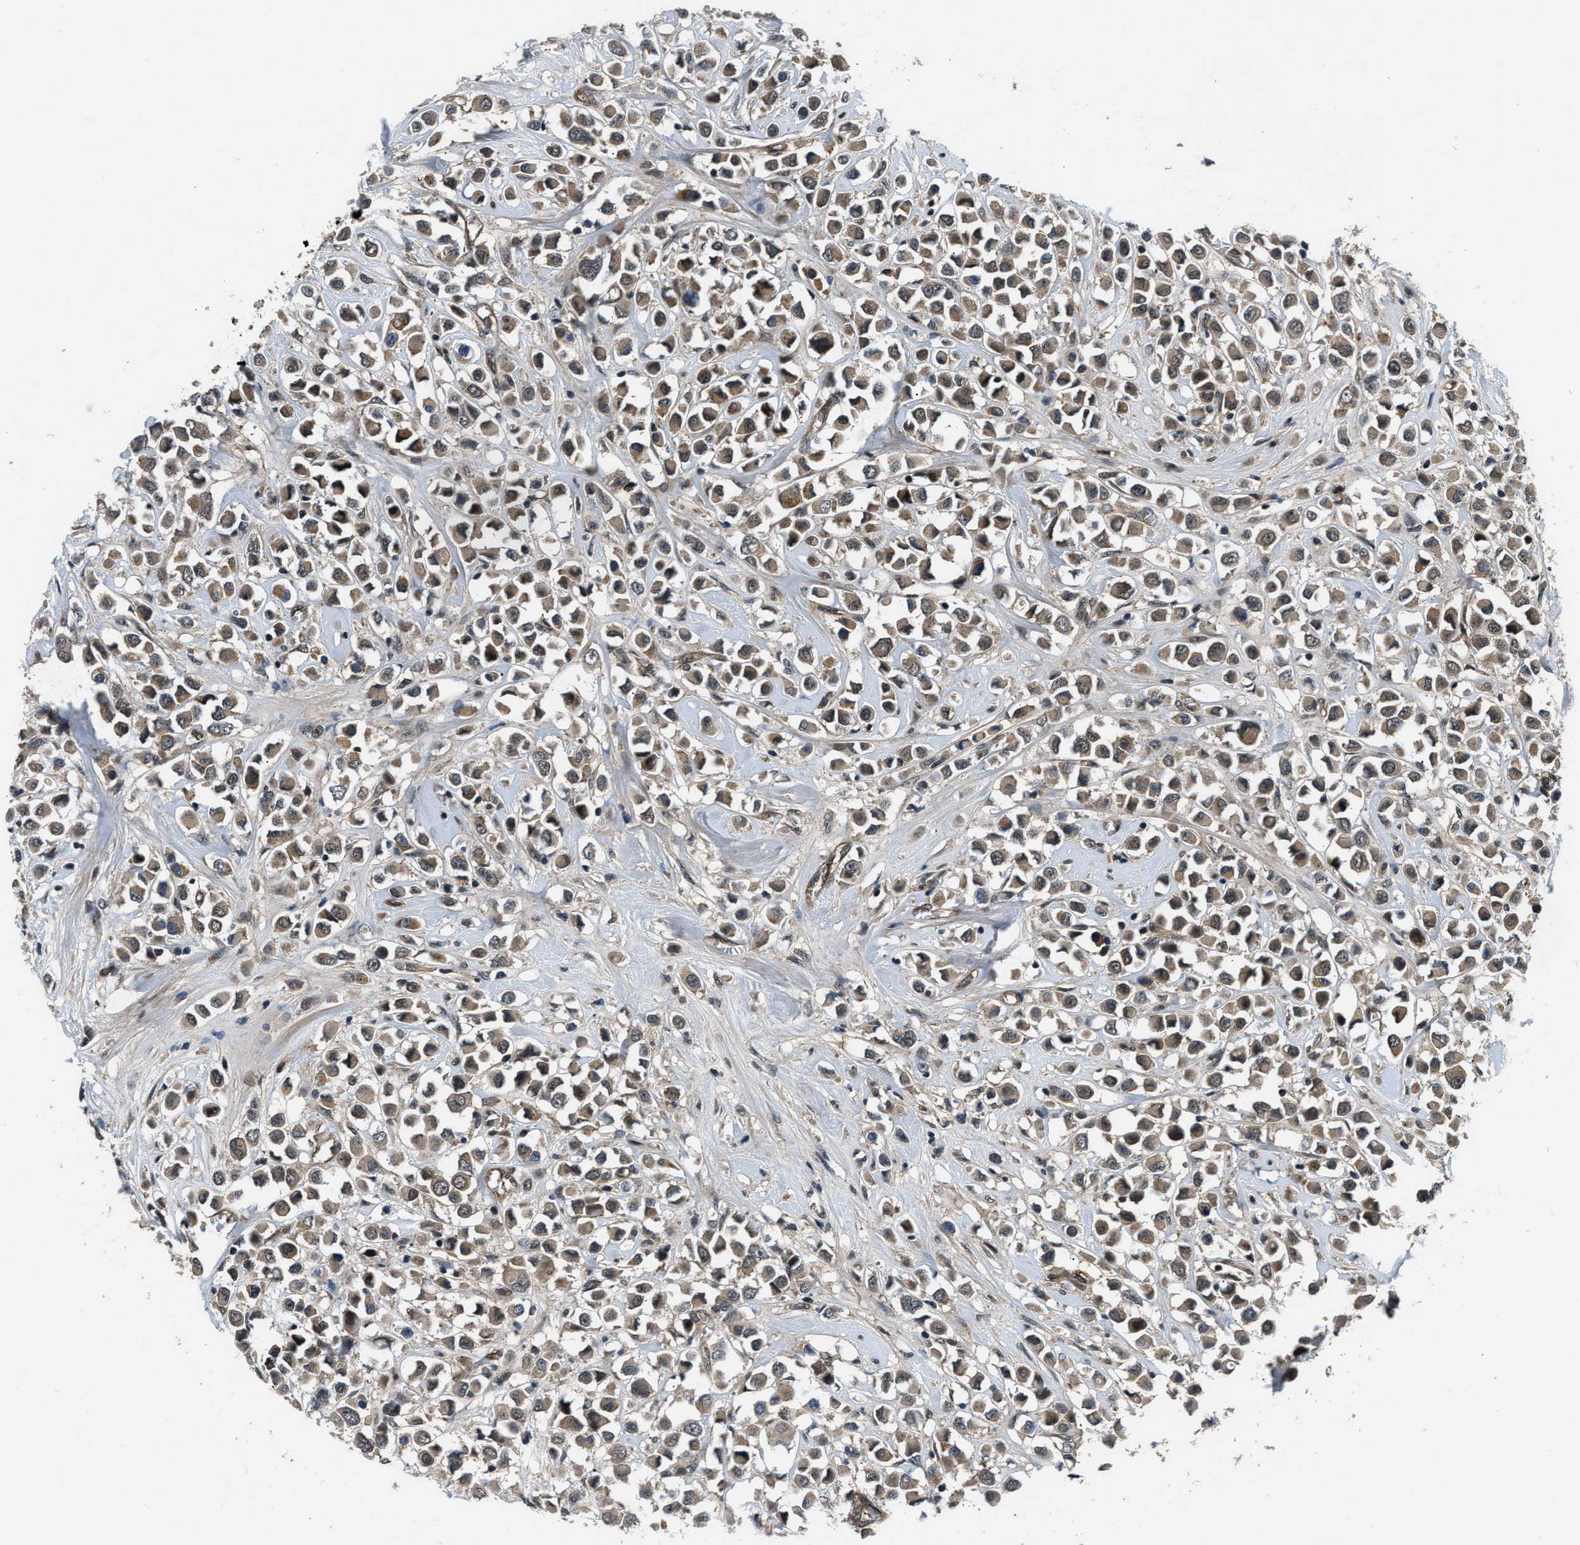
{"staining": {"intensity": "weak", "quantity": ">75%", "location": "cytoplasmic/membranous"}, "tissue": "breast cancer", "cell_type": "Tumor cells", "image_type": "cancer", "snomed": [{"axis": "morphology", "description": "Duct carcinoma"}, {"axis": "topography", "description": "Breast"}], "caption": "There is low levels of weak cytoplasmic/membranous expression in tumor cells of breast cancer, as demonstrated by immunohistochemical staining (brown color).", "gene": "COPS2", "patient": {"sex": "female", "age": 61}}